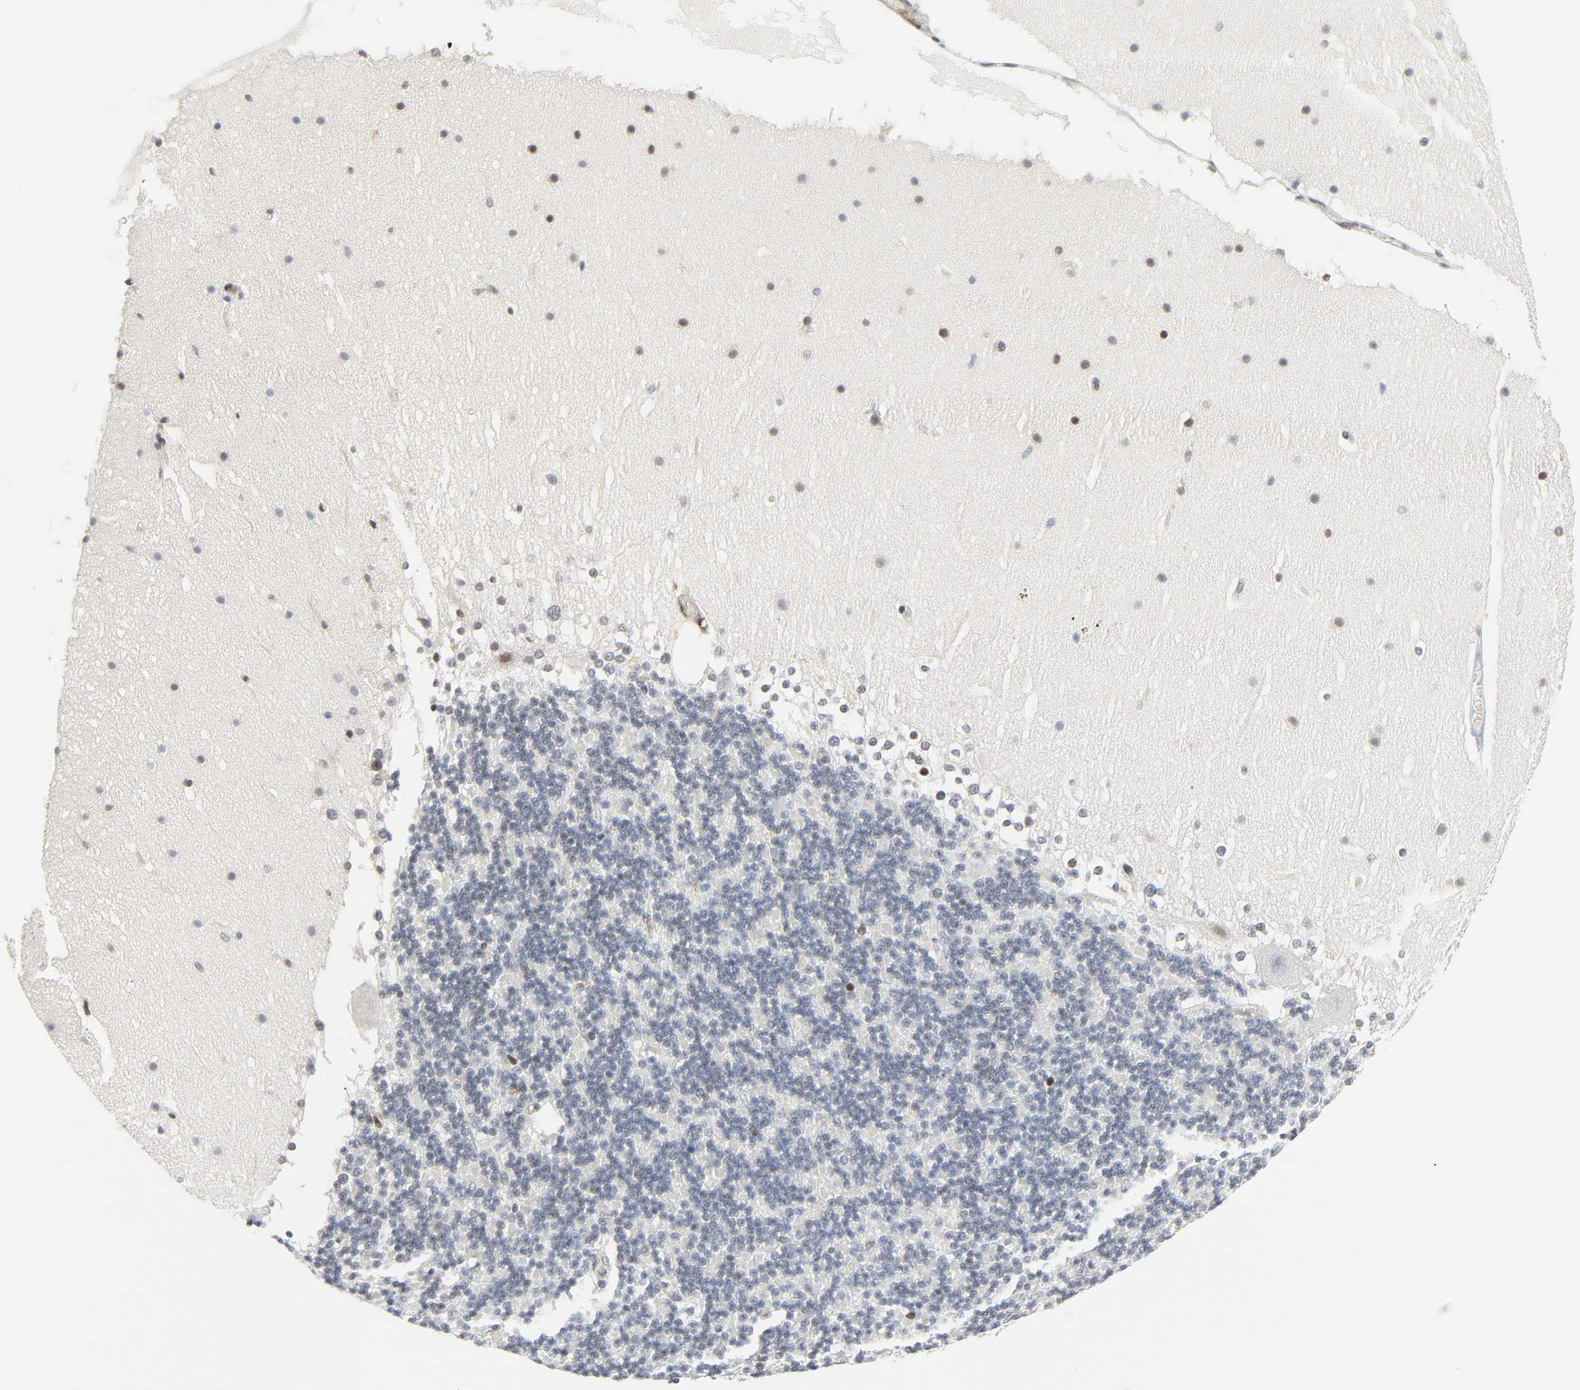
{"staining": {"intensity": "negative", "quantity": "none", "location": "none"}, "tissue": "cerebellum", "cell_type": "Cells in granular layer", "image_type": "normal", "snomed": [{"axis": "morphology", "description": "Normal tissue, NOS"}, {"axis": "topography", "description": "Cerebellum"}], "caption": "DAB immunohistochemical staining of benign human cerebellum reveals no significant expression in cells in granular layer.", "gene": "ZBTB16", "patient": {"sex": "female", "age": 19}}